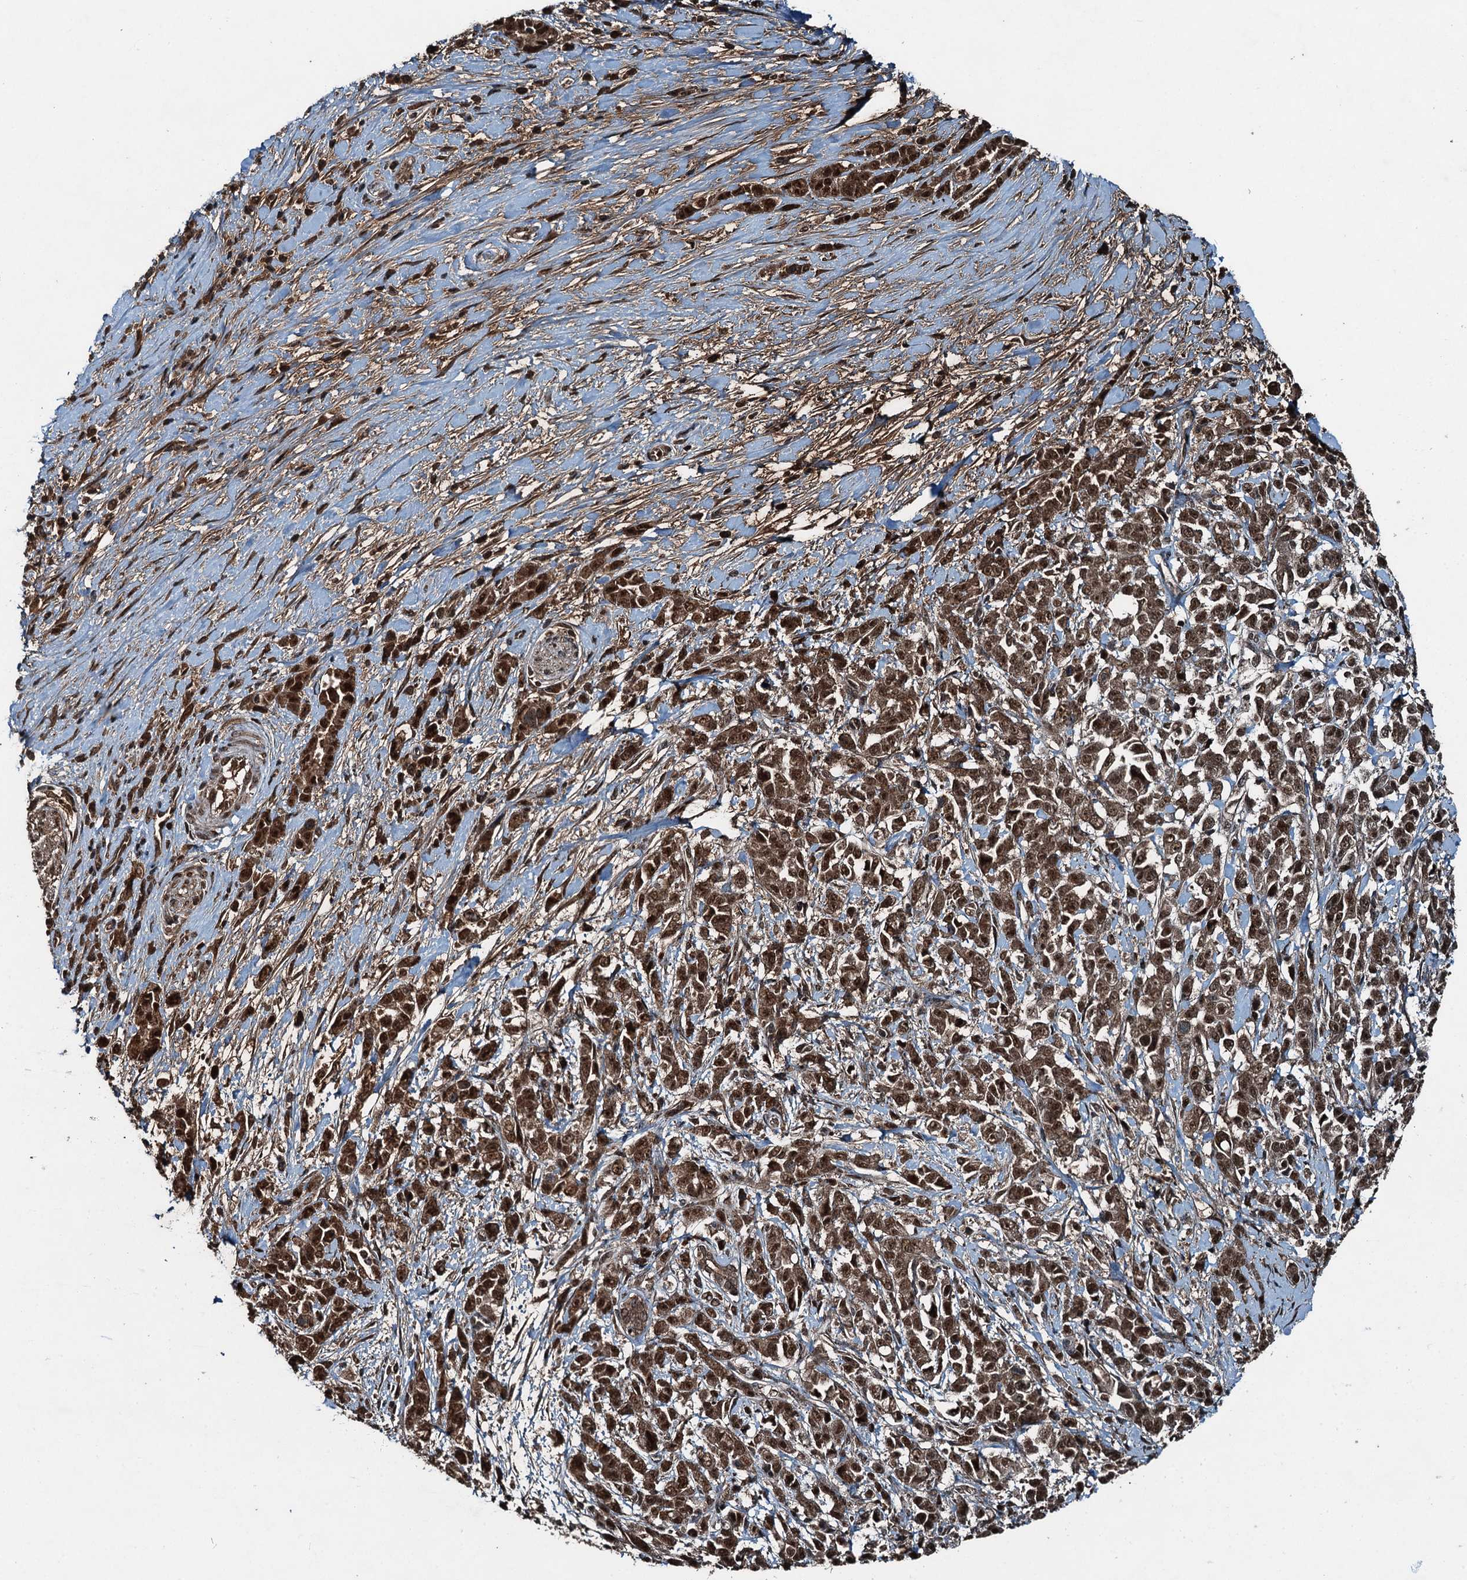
{"staining": {"intensity": "strong", "quantity": ">75%", "location": "cytoplasmic/membranous,nuclear"}, "tissue": "pancreatic cancer", "cell_type": "Tumor cells", "image_type": "cancer", "snomed": [{"axis": "morphology", "description": "Normal tissue, NOS"}, {"axis": "morphology", "description": "Adenocarcinoma, NOS"}, {"axis": "topography", "description": "Pancreas"}], "caption": "Adenocarcinoma (pancreatic) stained with IHC reveals strong cytoplasmic/membranous and nuclear expression in approximately >75% of tumor cells.", "gene": "UBXN6", "patient": {"sex": "female", "age": 64}}